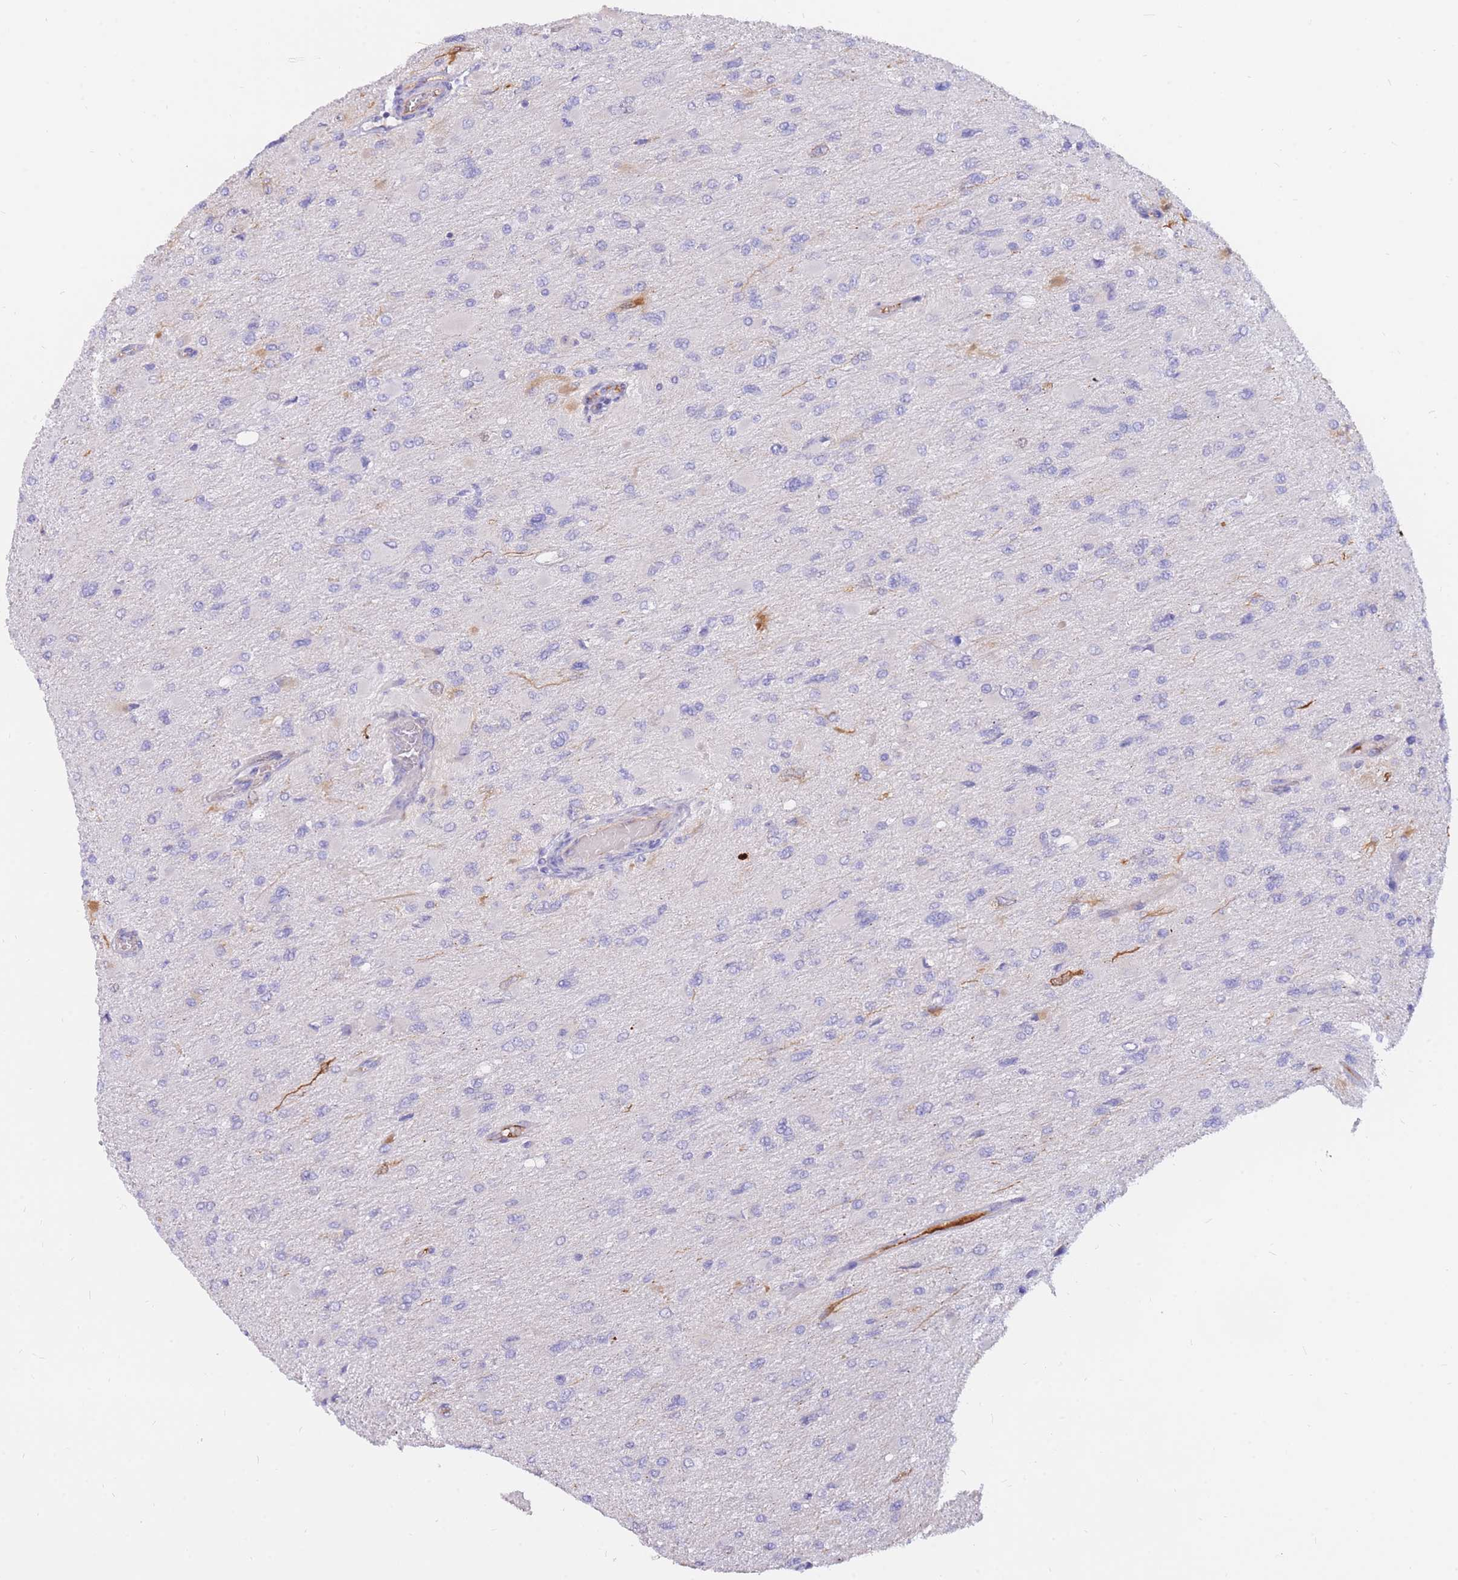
{"staining": {"intensity": "negative", "quantity": "none", "location": "none"}, "tissue": "glioma", "cell_type": "Tumor cells", "image_type": "cancer", "snomed": [{"axis": "morphology", "description": "Glioma, malignant, High grade"}, {"axis": "topography", "description": "Cerebral cortex"}], "caption": "Tumor cells show no significant staining in glioma. (DAB immunohistochemistry with hematoxylin counter stain).", "gene": "SULT1A1", "patient": {"sex": "female", "age": 36}}